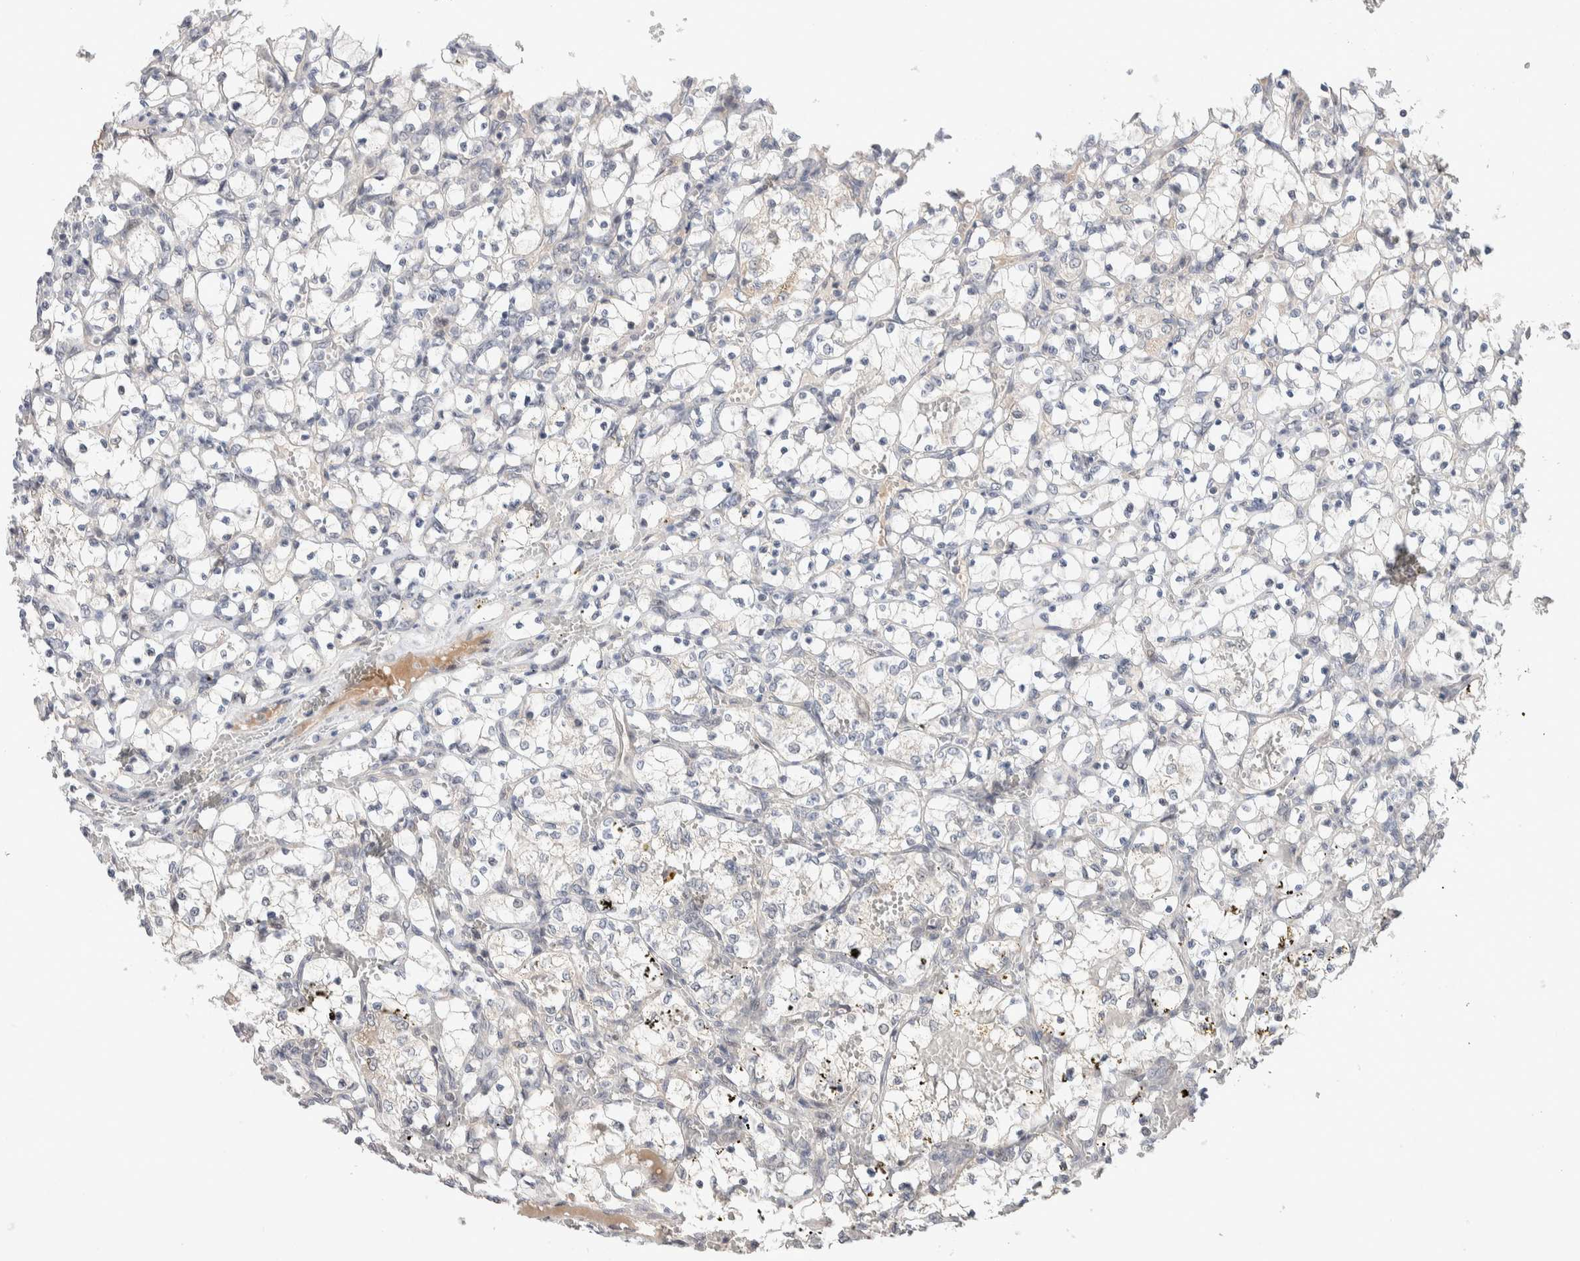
{"staining": {"intensity": "negative", "quantity": "none", "location": "none"}, "tissue": "renal cancer", "cell_type": "Tumor cells", "image_type": "cancer", "snomed": [{"axis": "morphology", "description": "Adenocarcinoma, NOS"}, {"axis": "topography", "description": "Kidney"}], "caption": "Micrograph shows no significant protein positivity in tumor cells of adenocarcinoma (renal).", "gene": "PRDM15", "patient": {"sex": "female", "age": 69}}